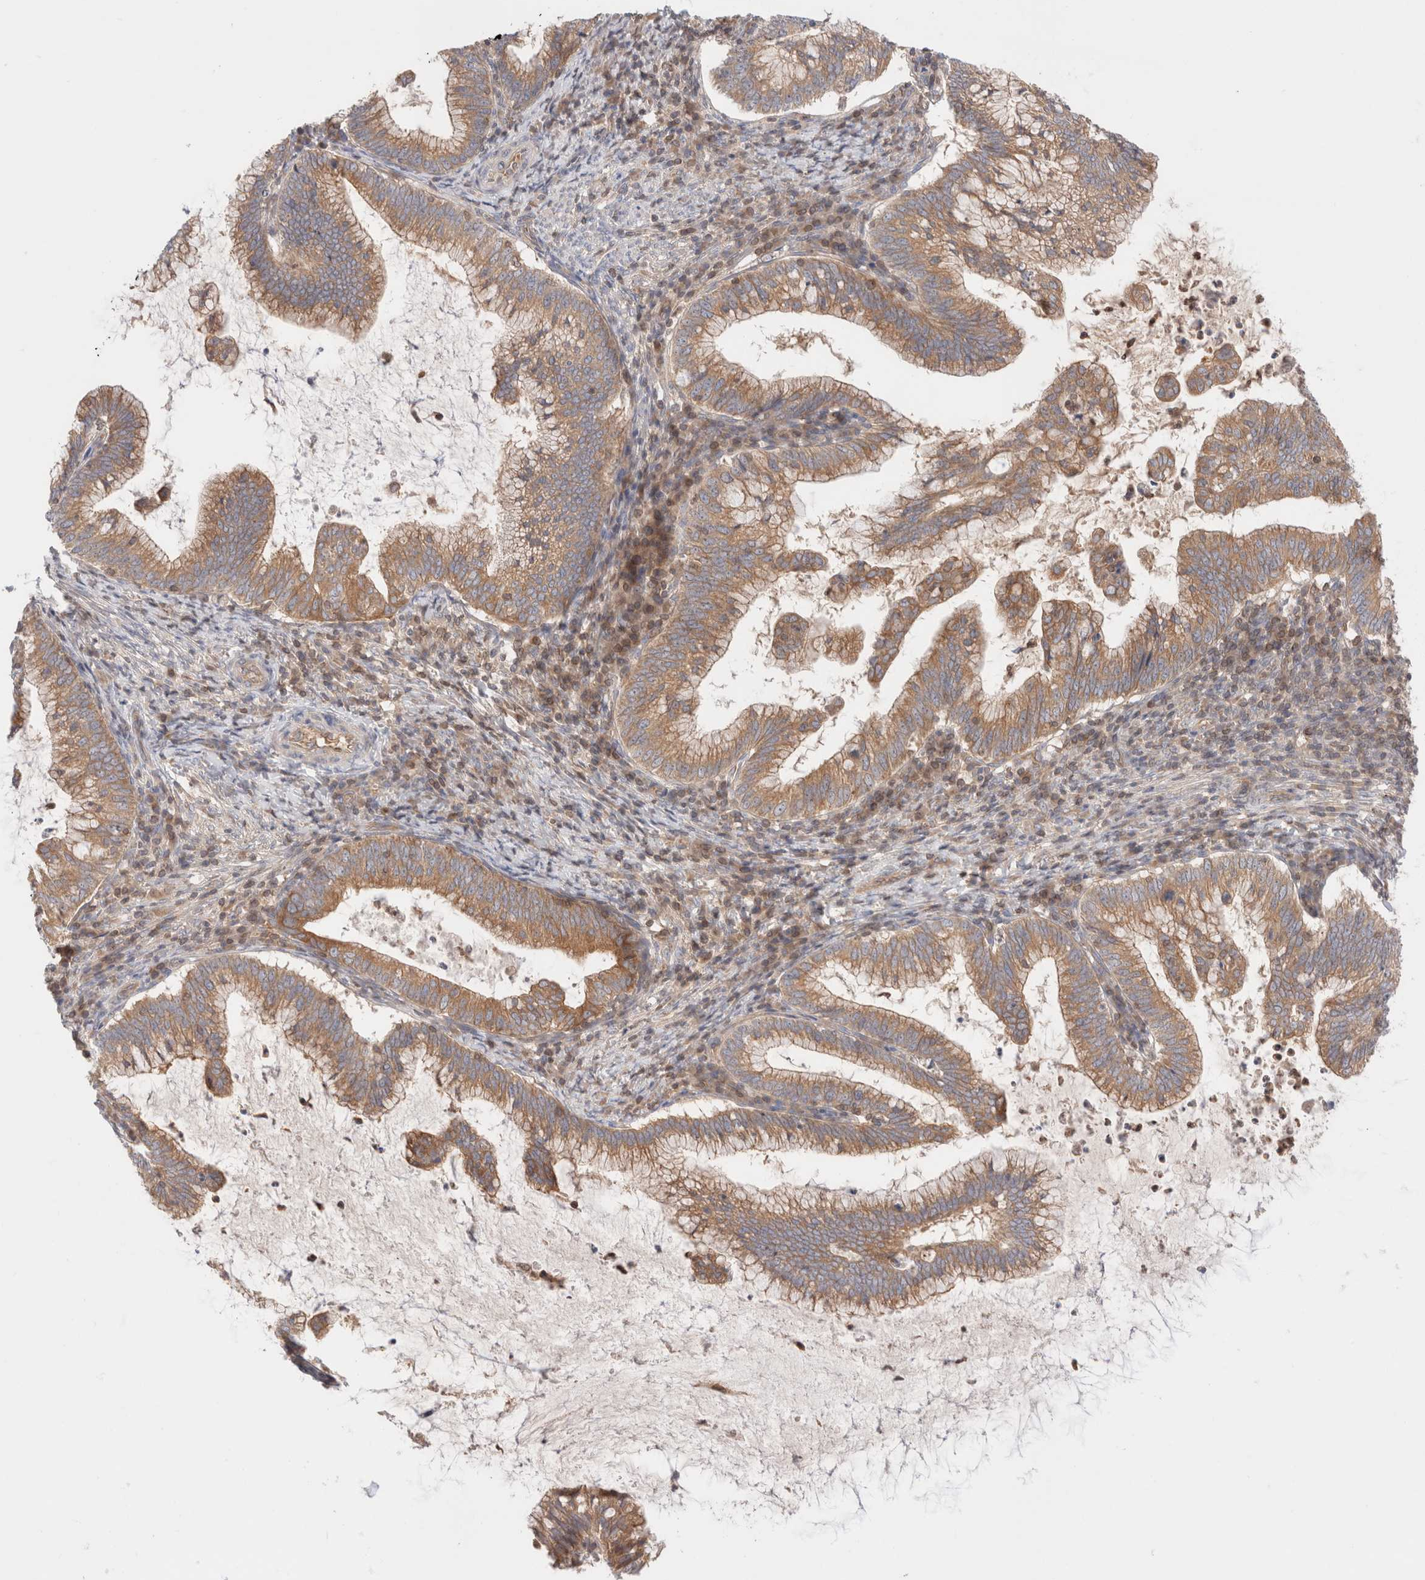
{"staining": {"intensity": "moderate", "quantity": ">75%", "location": "cytoplasmic/membranous"}, "tissue": "cervical cancer", "cell_type": "Tumor cells", "image_type": "cancer", "snomed": [{"axis": "morphology", "description": "Adenocarcinoma, NOS"}, {"axis": "topography", "description": "Cervix"}], "caption": "Cervical cancer (adenocarcinoma) stained for a protein (brown) reveals moderate cytoplasmic/membranous positive expression in approximately >75% of tumor cells.", "gene": "SIKE1", "patient": {"sex": "female", "age": 36}}